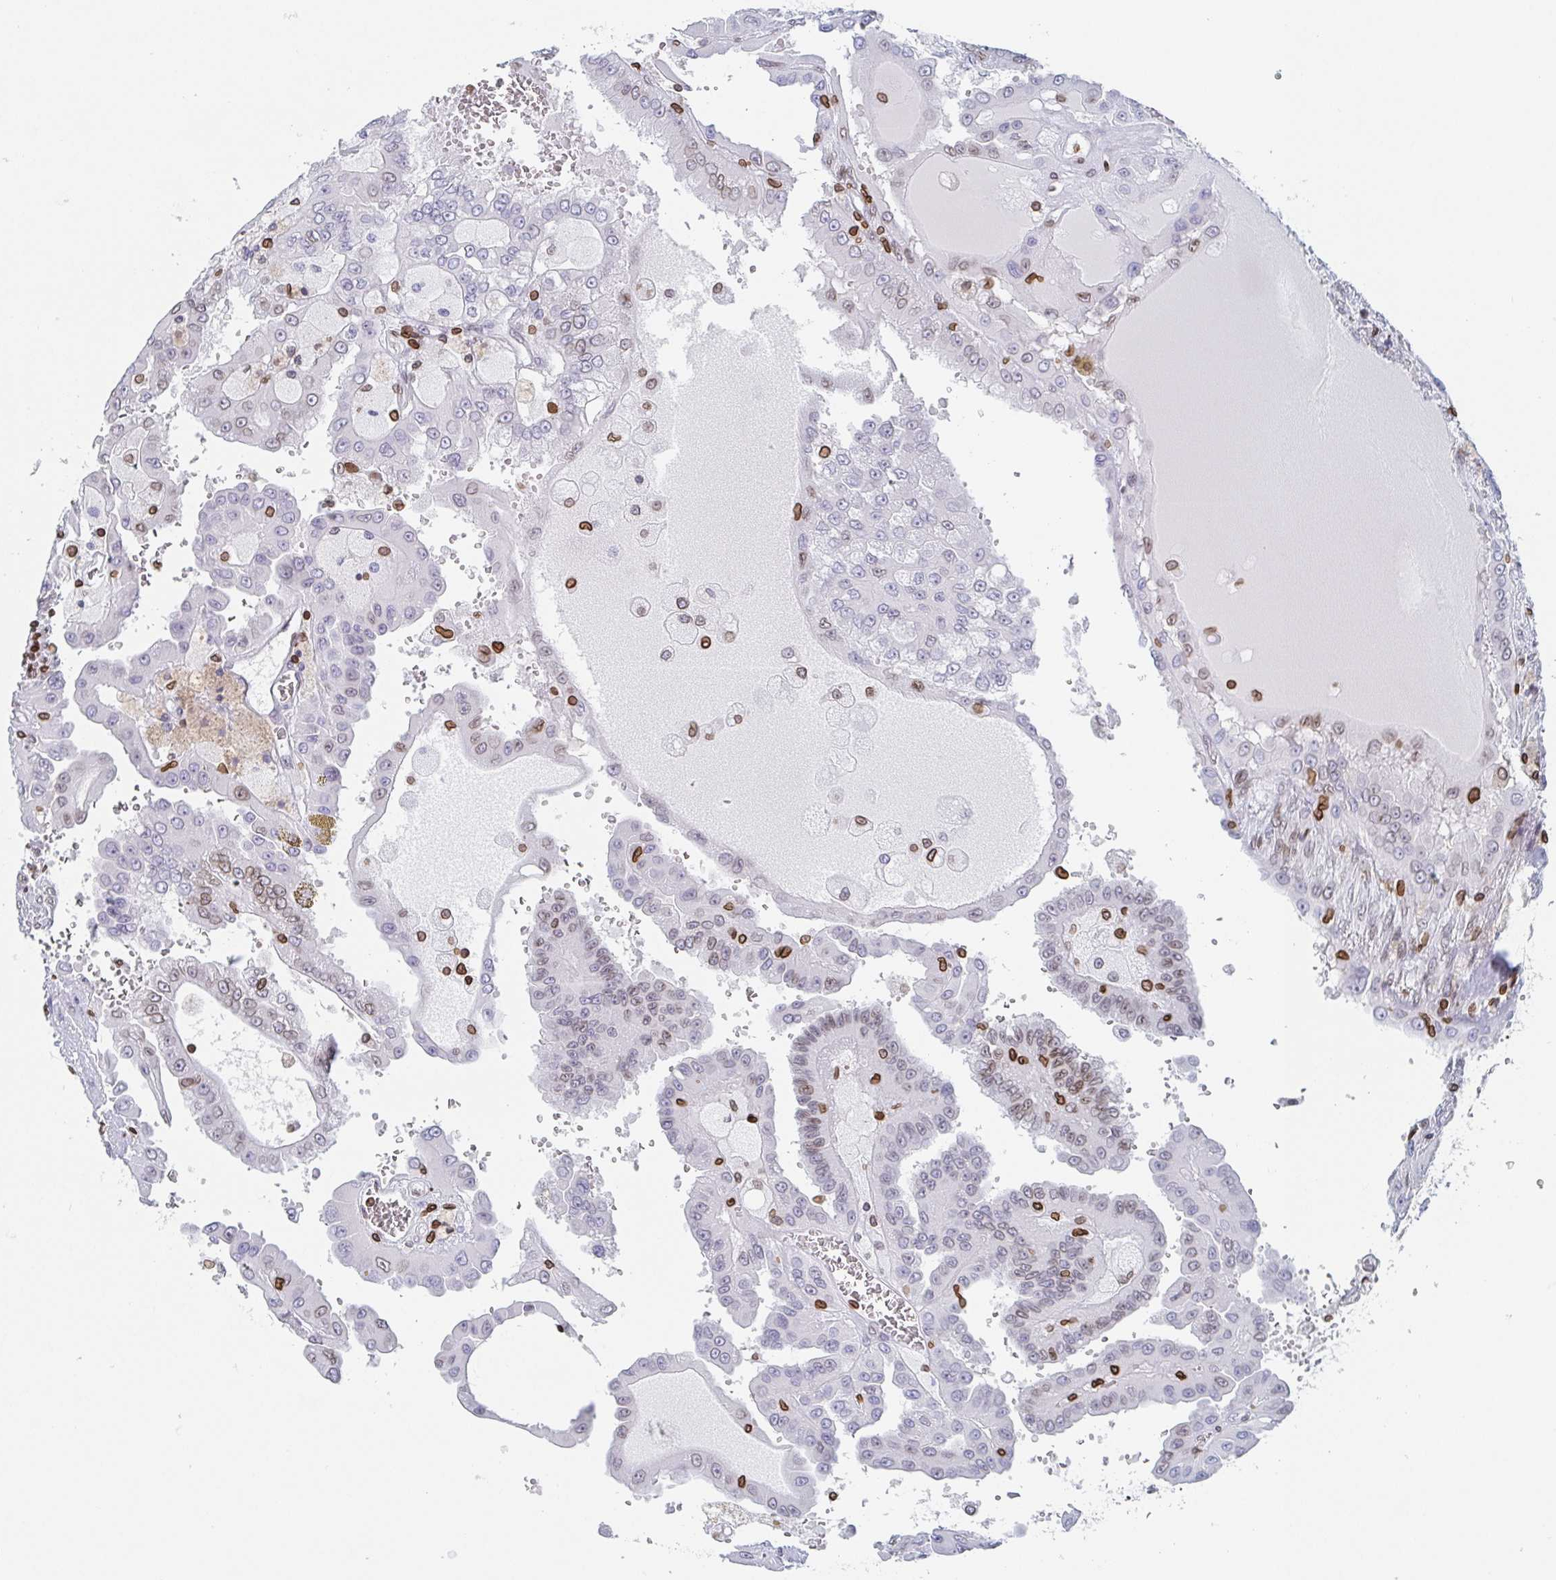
{"staining": {"intensity": "weak", "quantity": "<25%", "location": "cytoplasmic/membranous,nuclear"}, "tissue": "renal cancer", "cell_type": "Tumor cells", "image_type": "cancer", "snomed": [{"axis": "morphology", "description": "Adenocarcinoma, NOS"}, {"axis": "topography", "description": "Kidney"}], "caption": "Human renal adenocarcinoma stained for a protein using IHC displays no expression in tumor cells.", "gene": "BTBD7", "patient": {"sex": "male", "age": 58}}